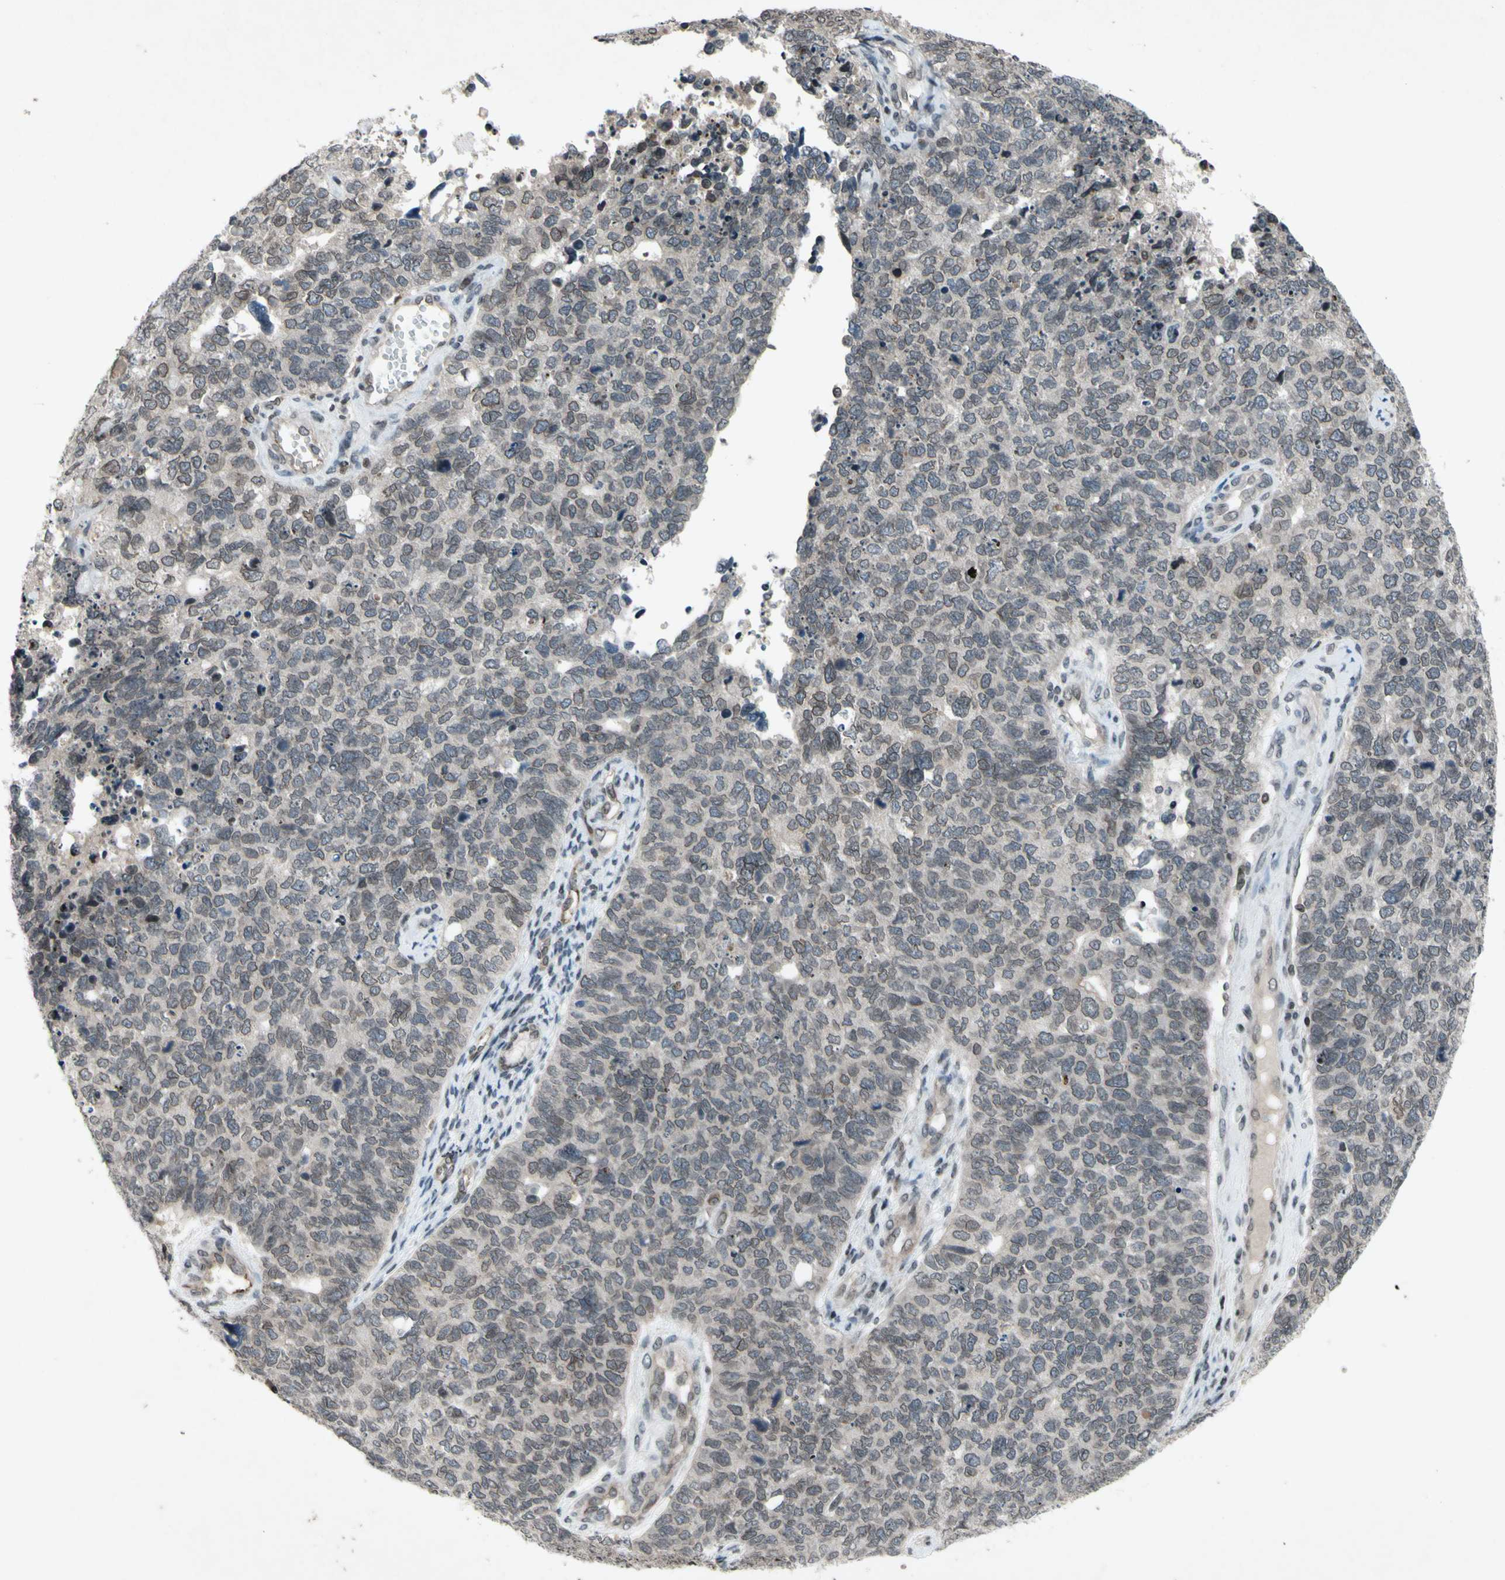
{"staining": {"intensity": "weak", "quantity": "25%-75%", "location": "nuclear"}, "tissue": "cervical cancer", "cell_type": "Tumor cells", "image_type": "cancer", "snomed": [{"axis": "morphology", "description": "Squamous cell carcinoma, NOS"}, {"axis": "topography", "description": "Cervix"}], "caption": "Brown immunohistochemical staining in human cervical cancer (squamous cell carcinoma) displays weak nuclear staining in about 25%-75% of tumor cells. (Brightfield microscopy of DAB IHC at high magnification).", "gene": "XPO1", "patient": {"sex": "female", "age": 63}}